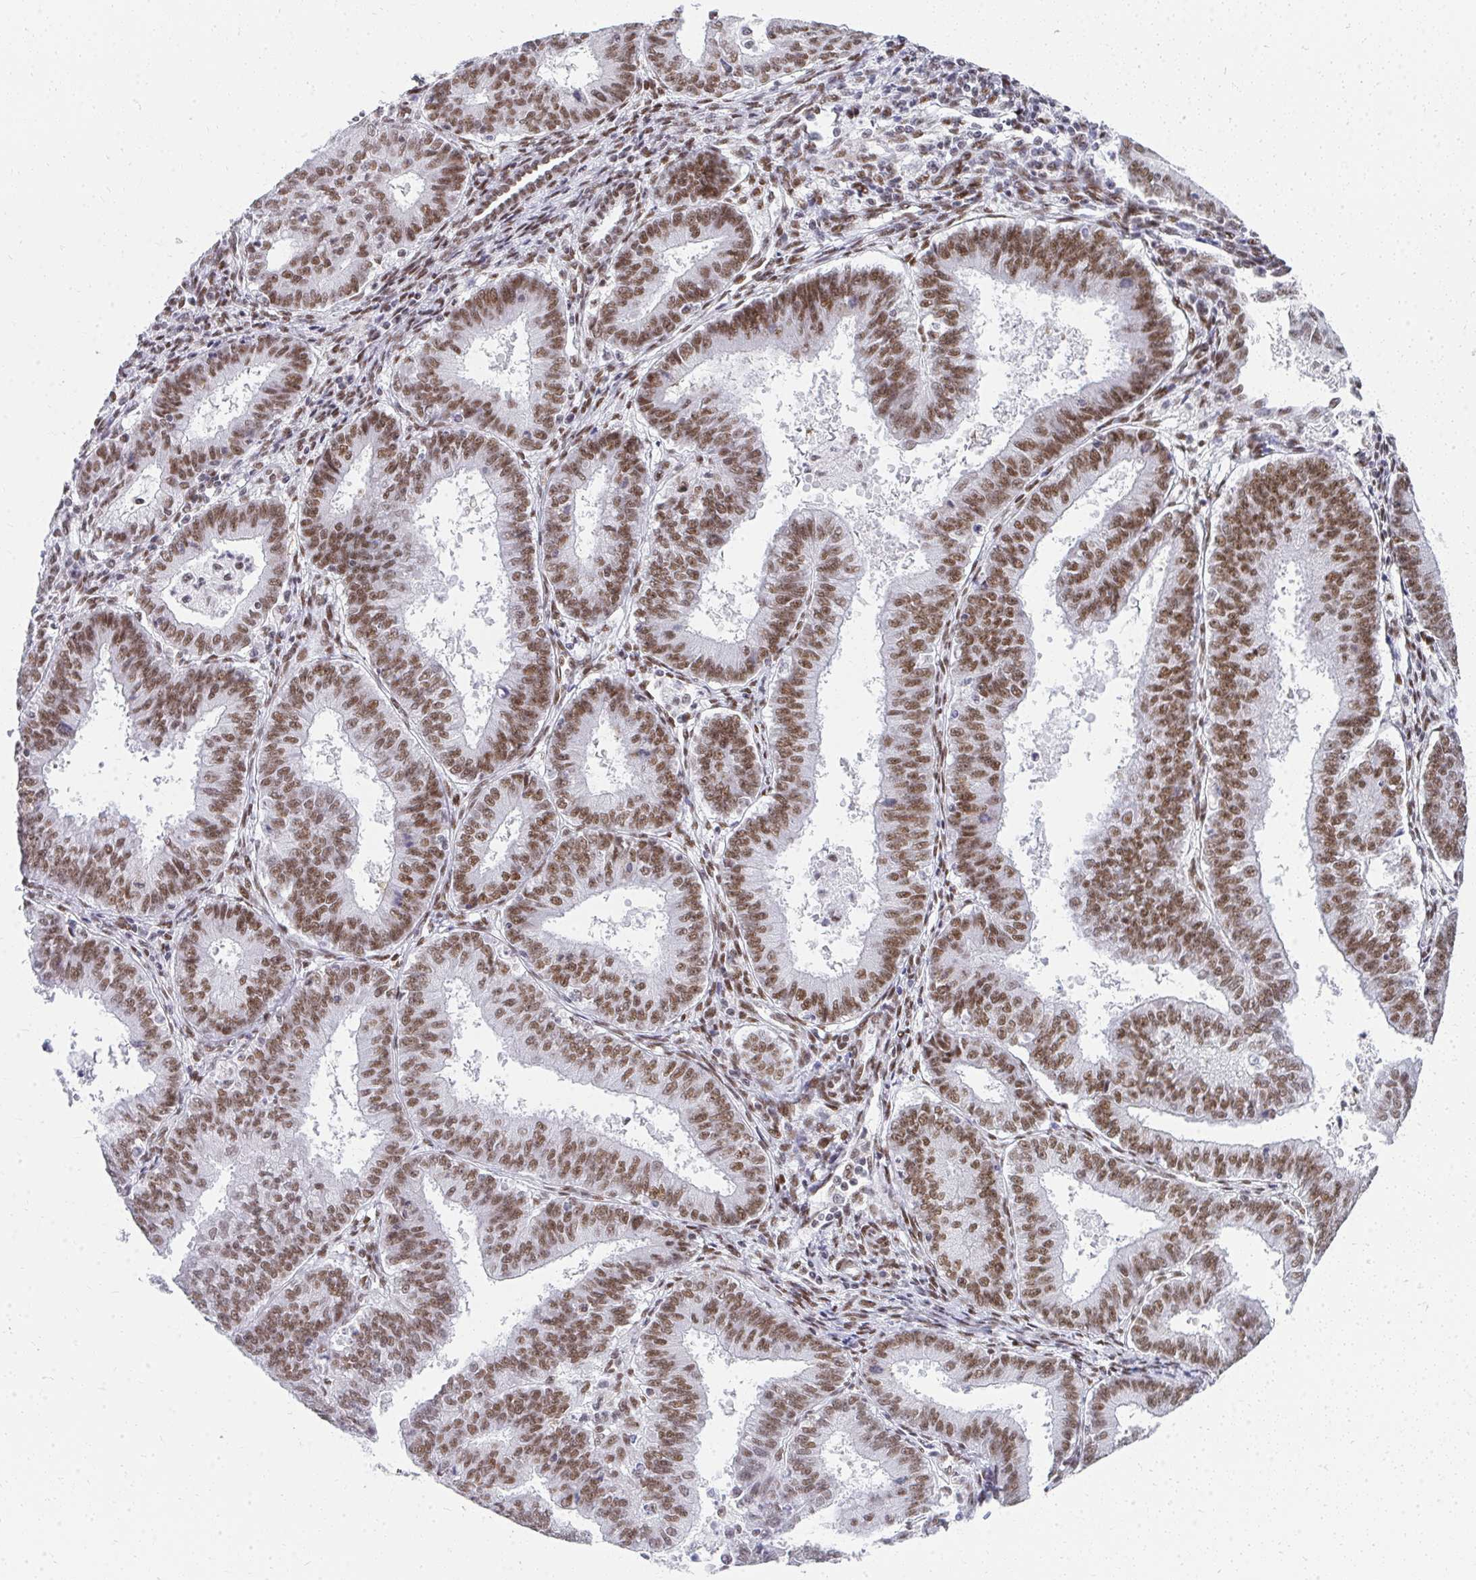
{"staining": {"intensity": "moderate", "quantity": ">75%", "location": "nuclear"}, "tissue": "endometrial cancer", "cell_type": "Tumor cells", "image_type": "cancer", "snomed": [{"axis": "morphology", "description": "Adenocarcinoma, NOS"}, {"axis": "topography", "description": "Endometrium"}], "caption": "There is medium levels of moderate nuclear expression in tumor cells of endometrial adenocarcinoma, as demonstrated by immunohistochemical staining (brown color).", "gene": "CREBBP", "patient": {"sex": "female", "age": 73}}